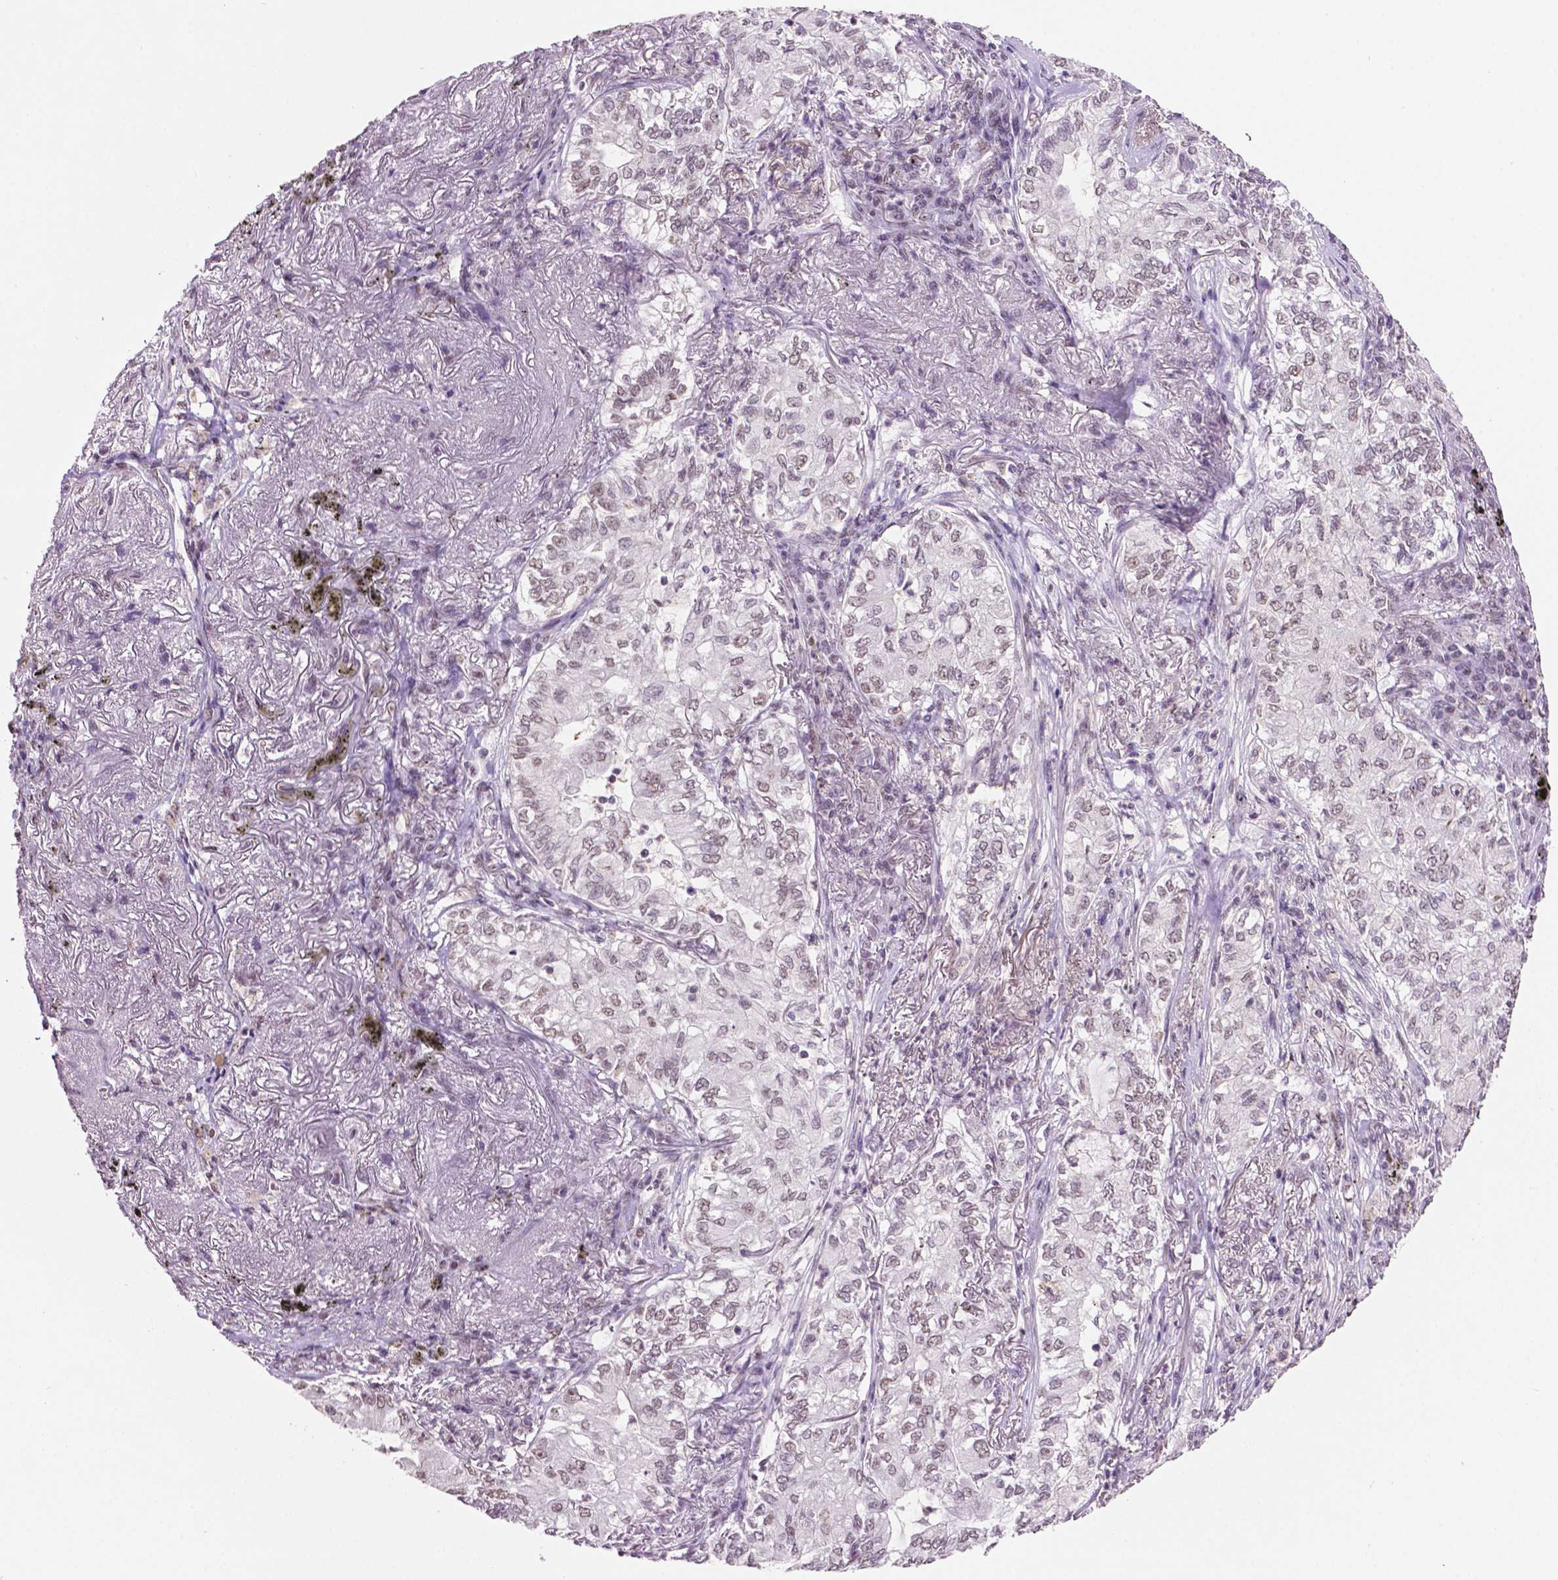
{"staining": {"intensity": "weak", "quantity": ">75%", "location": "nuclear"}, "tissue": "lung cancer", "cell_type": "Tumor cells", "image_type": "cancer", "snomed": [{"axis": "morphology", "description": "Adenocarcinoma, NOS"}, {"axis": "topography", "description": "Lung"}], "caption": "Tumor cells demonstrate weak nuclear staining in about >75% of cells in adenocarcinoma (lung).", "gene": "PTPN6", "patient": {"sex": "female", "age": 73}}